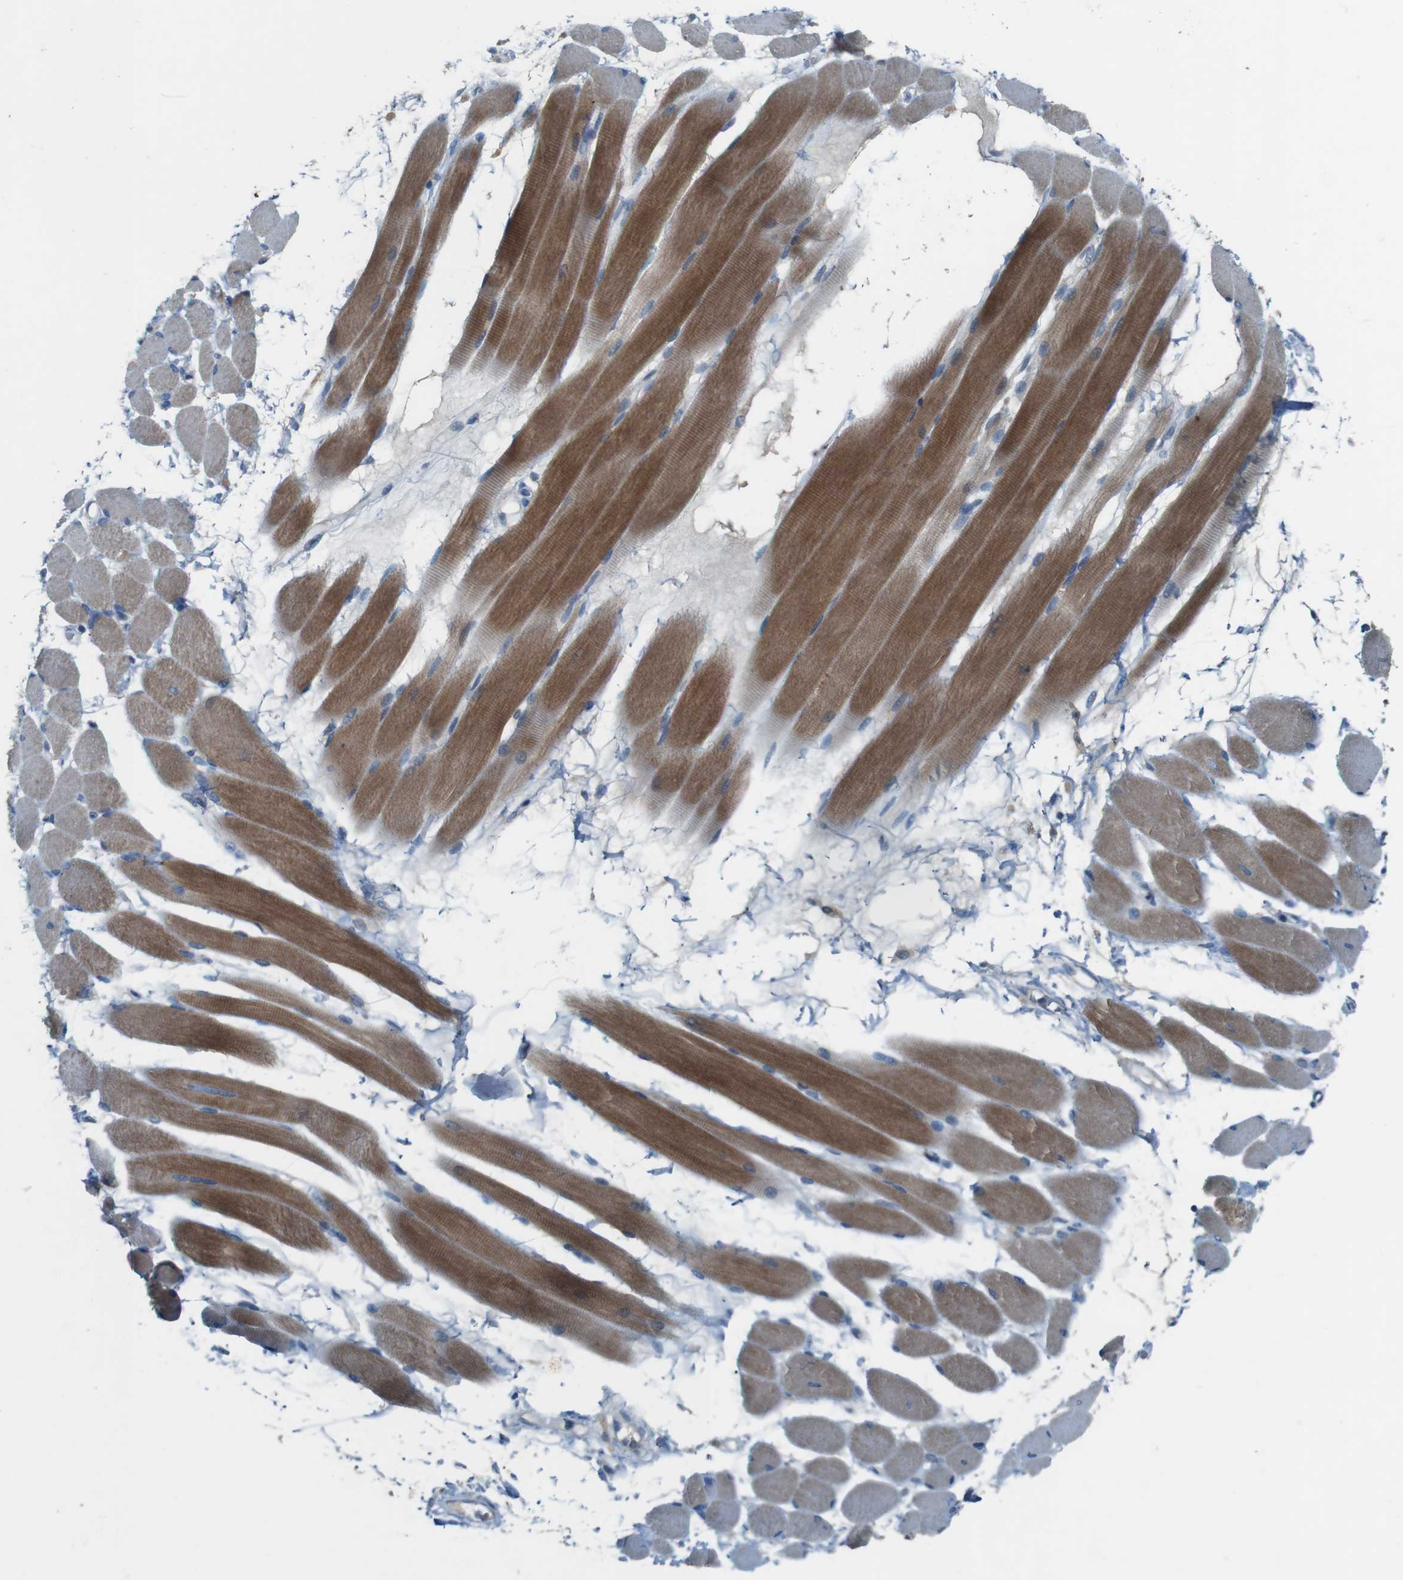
{"staining": {"intensity": "moderate", "quantity": ">75%", "location": "cytoplasmic/membranous"}, "tissue": "skeletal muscle", "cell_type": "Myocytes", "image_type": "normal", "snomed": [{"axis": "morphology", "description": "Normal tissue, NOS"}, {"axis": "topography", "description": "Skeletal muscle"}, {"axis": "topography", "description": "Peripheral nerve tissue"}], "caption": "Protein positivity by immunohistochemistry reveals moderate cytoplasmic/membranous staining in about >75% of myocytes in normal skeletal muscle.", "gene": "MOGAT3", "patient": {"sex": "female", "age": 84}}